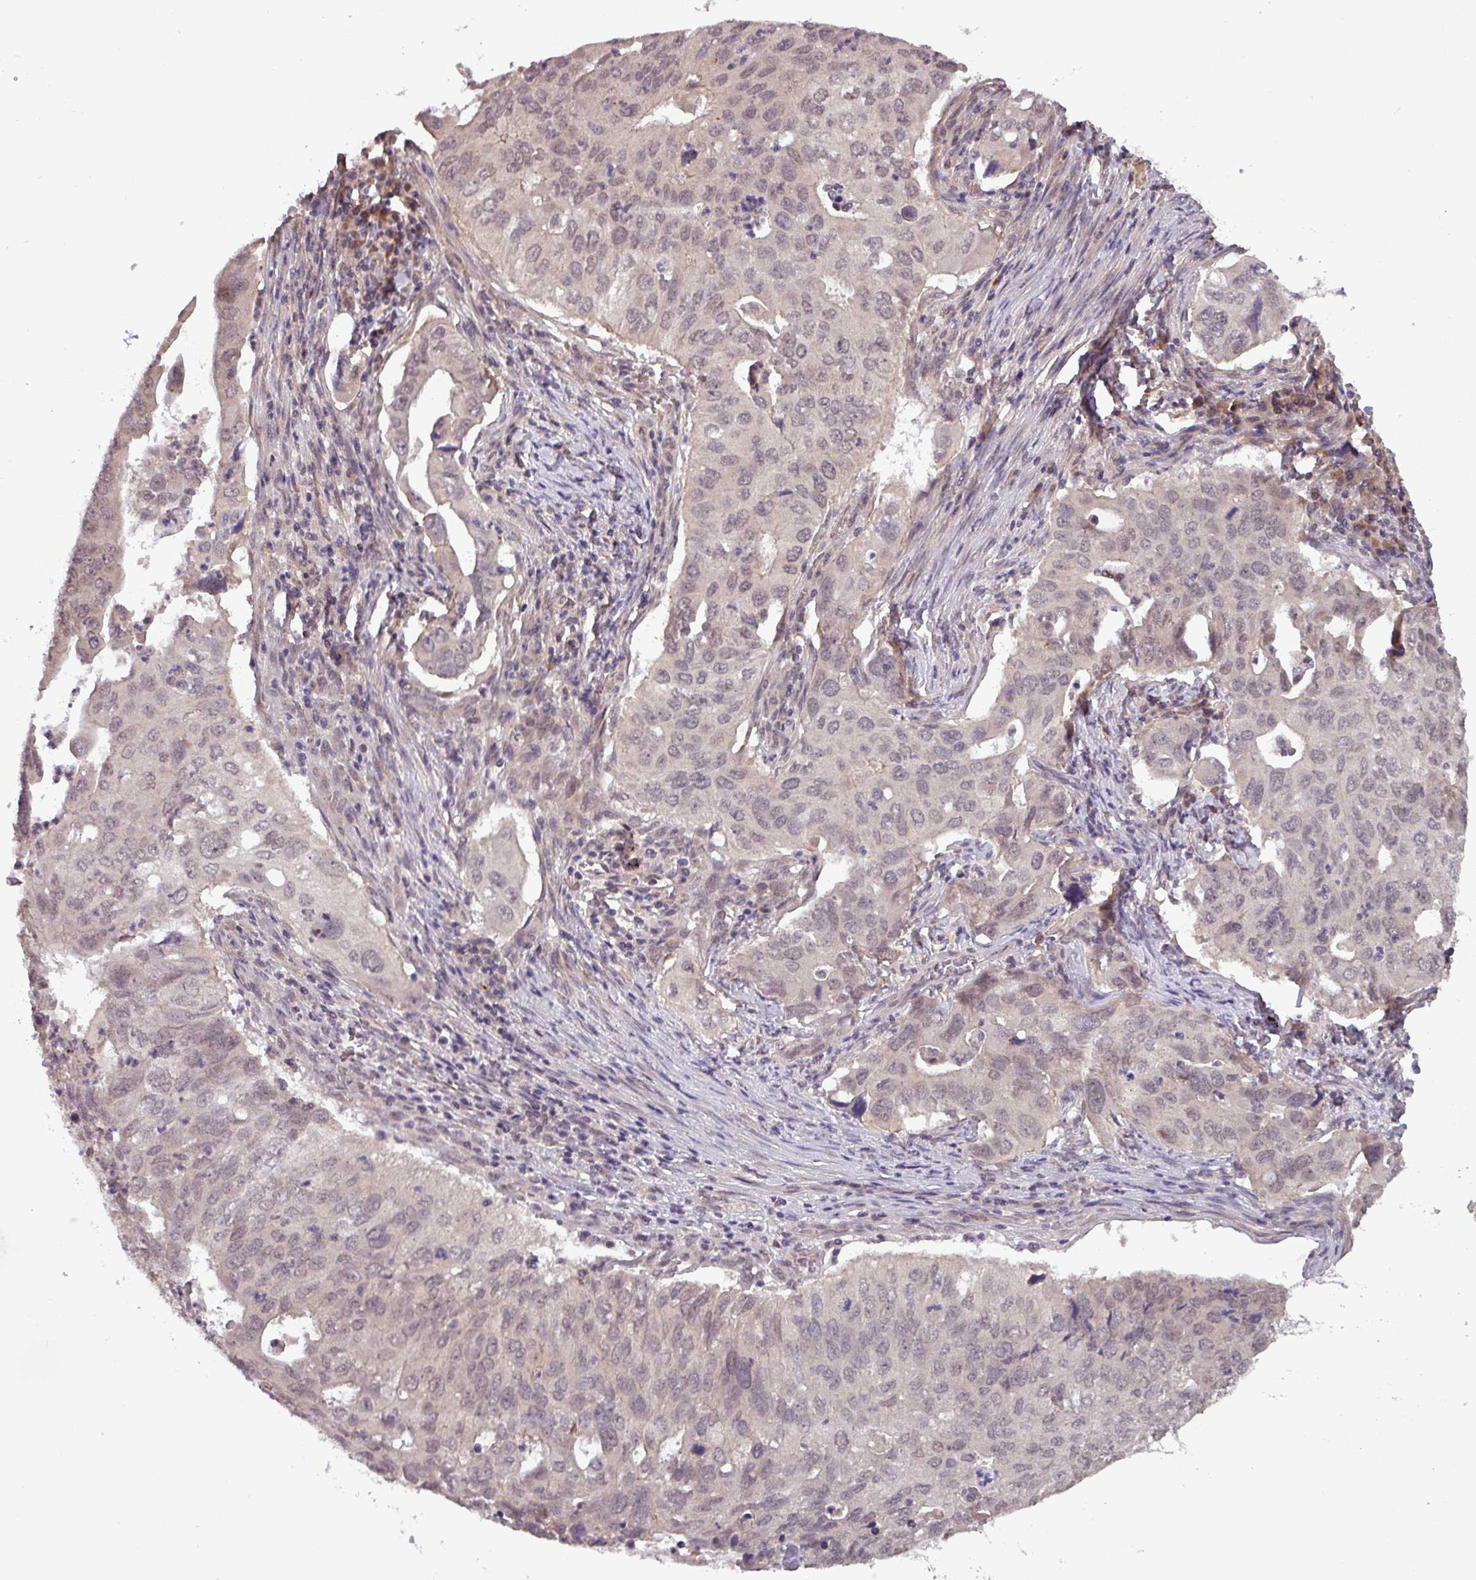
{"staining": {"intensity": "weak", "quantity": "<25%", "location": "nuclear"}, "tissue": "lung cancer", "cell_type": "Tumor cells", "image_type": "cancer", "snomed": [{"axis": "morphology", "description": "Adenocarcinoma, NOS"}, {"axis": "topography", "description": "Lung"}], "caption": "A histopathology image of human lung cancer (adenocarcinoma) is negative for staining in tumor cells.", "gene": "NOB1", "patient": {"sex": "male", "age": 48}}